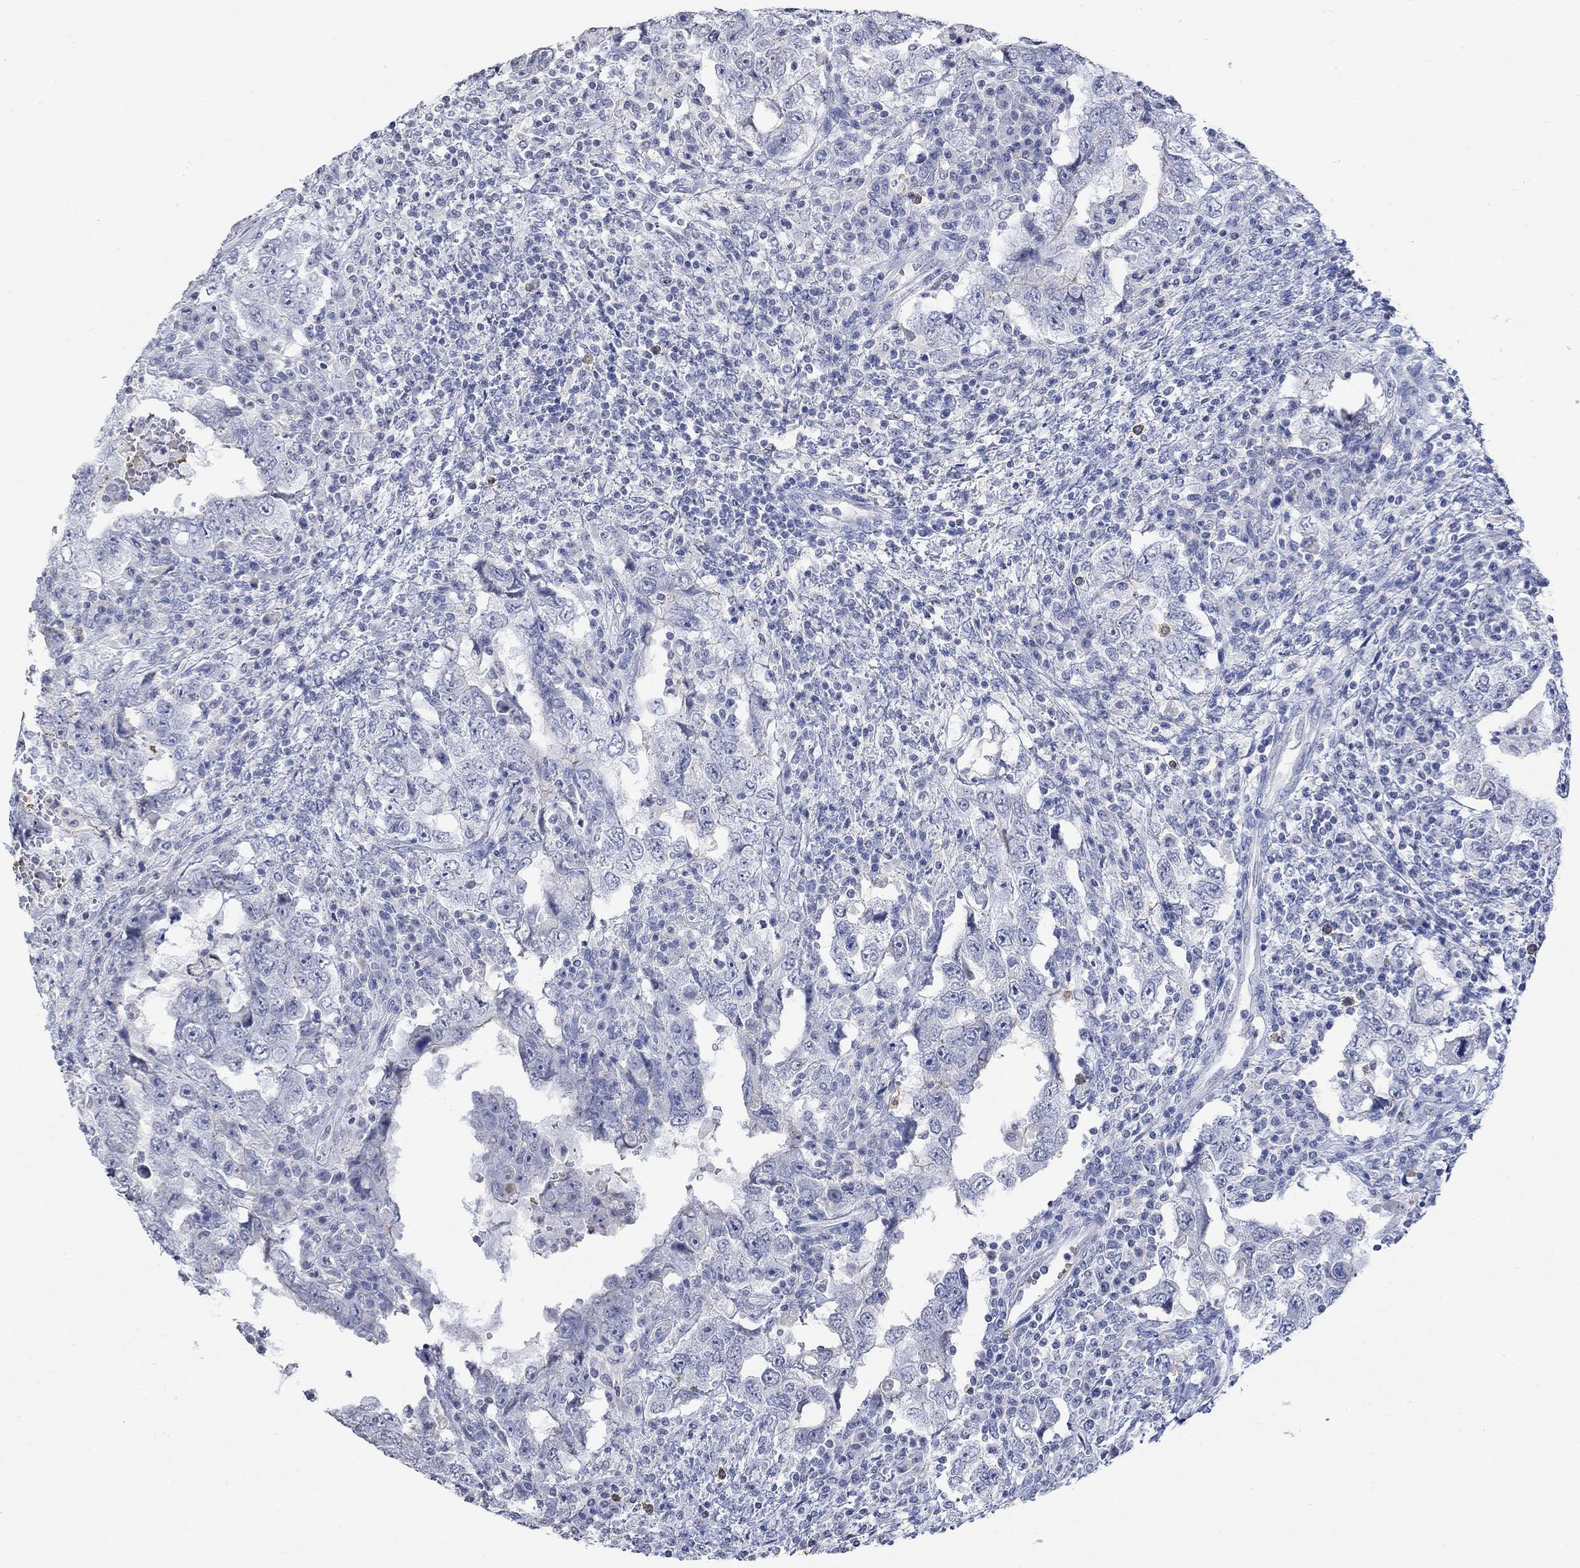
{"staining": {"intensity": "negative", "quantity": "none", "location": "none"}, "tissue": "testis cancer", "cell_type": "Tumor cells", "image_type": "cancer", "snomed": [{"axis": "morphology", "description": "Carcinoma, Embryonal, NOS"}, {"axis": "topography", "description": "Testis"}], "caption": "Immunohistochemistry (IHC) histopathology image of embryonal carcinoma (testis) stained for a protein (brown), which displays no positivity in tumor cells. The staining is performed using DAB brown chromogen with nuclei counter-stained in using hematoxylin.", "gene": "TMEM255A", "patient": {"sex": "male", "age": 26}}